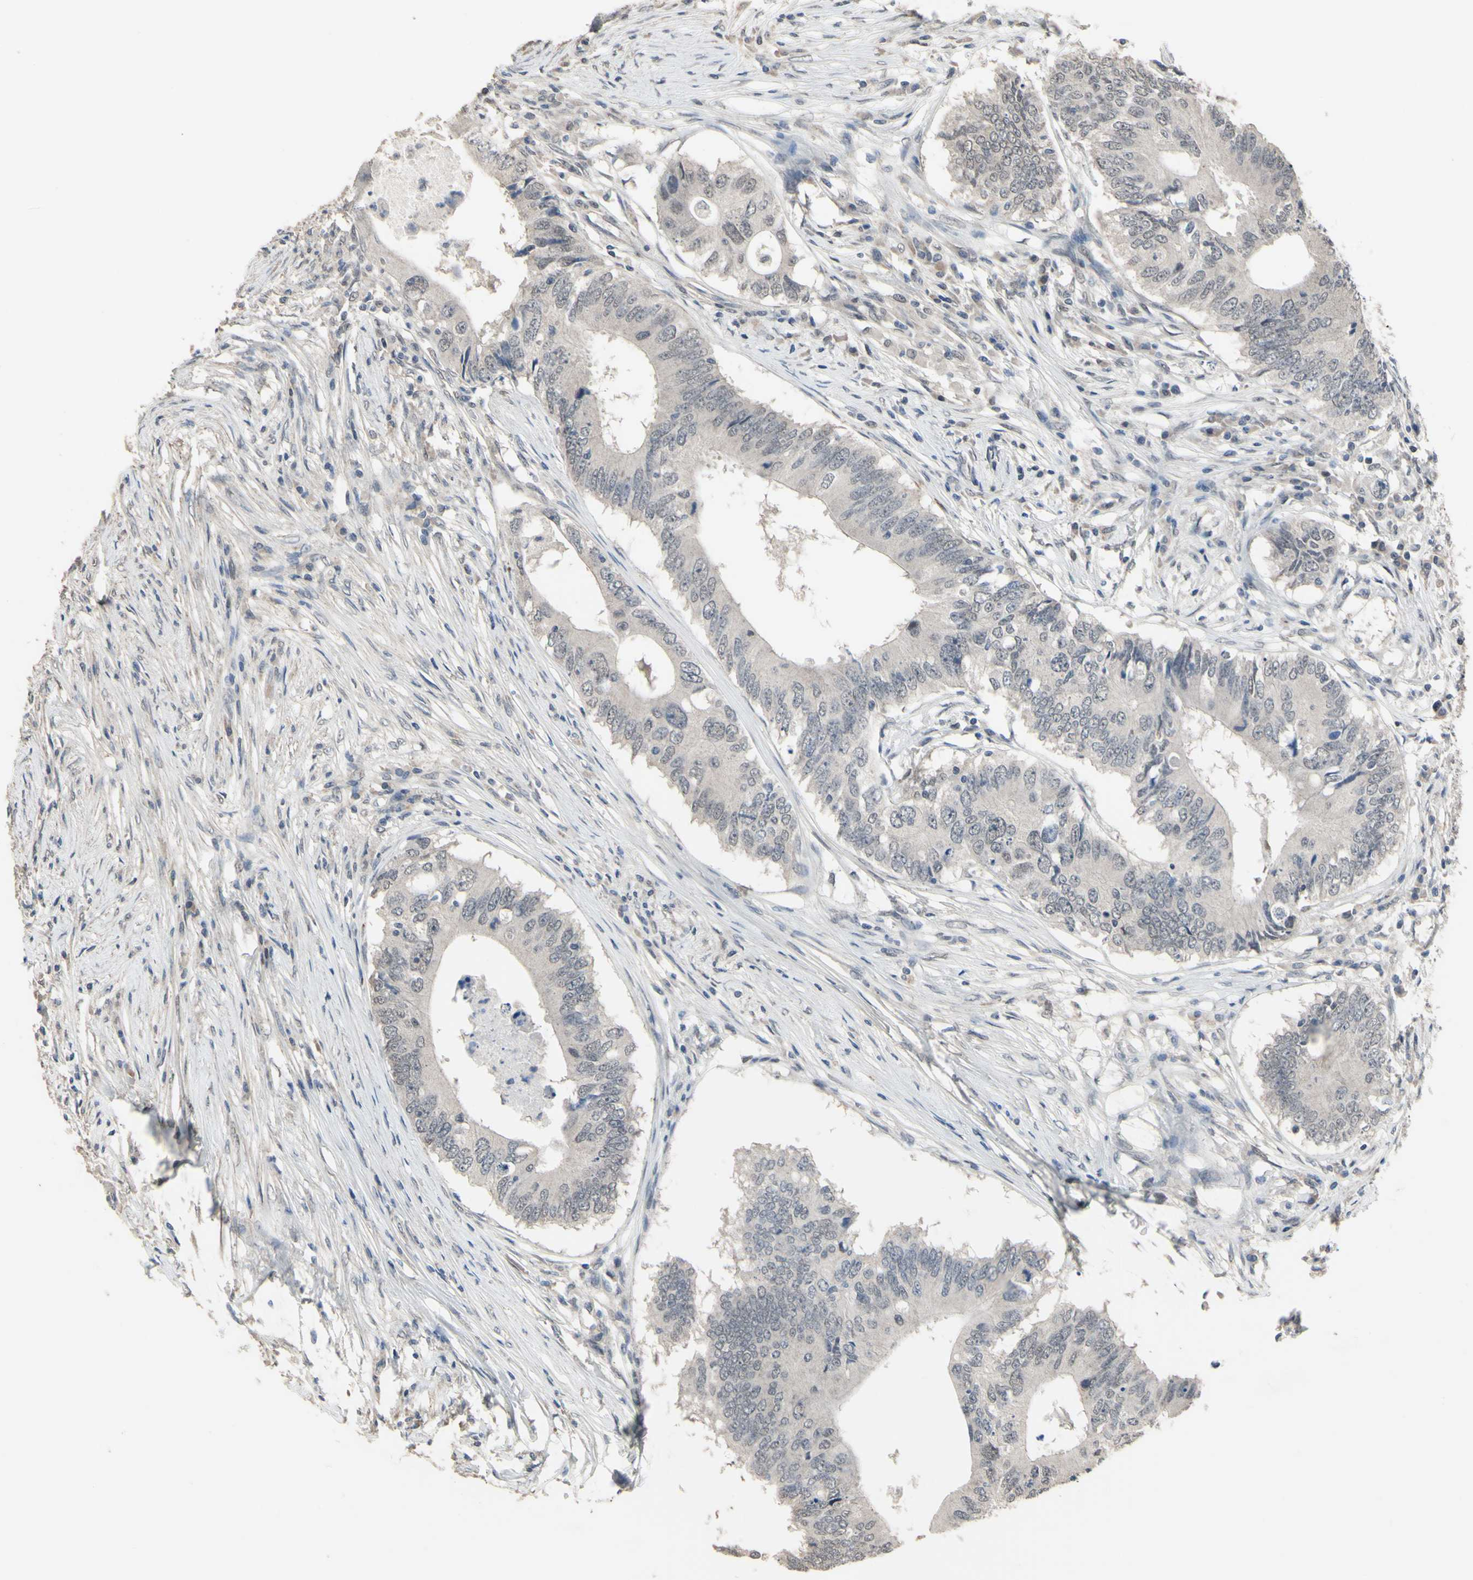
{"staining": {"intensity": "negative", "quantity": "none", "location": "none"}, "tissue": "colorectal cancer", "cell_type": "Tumor cells", "image_type": "cancer", "snomed": [{"axis": "morphology", "description": "Adenocarcinoma, NOS"}, {"axis": "topography", "description": "Colon"}], "caption": "This is an IHC image of human colorectal cancer. There is no expression in tumor cells.", "gene": "ZNF174", "patient": {"sex": "male", "age": 71}}